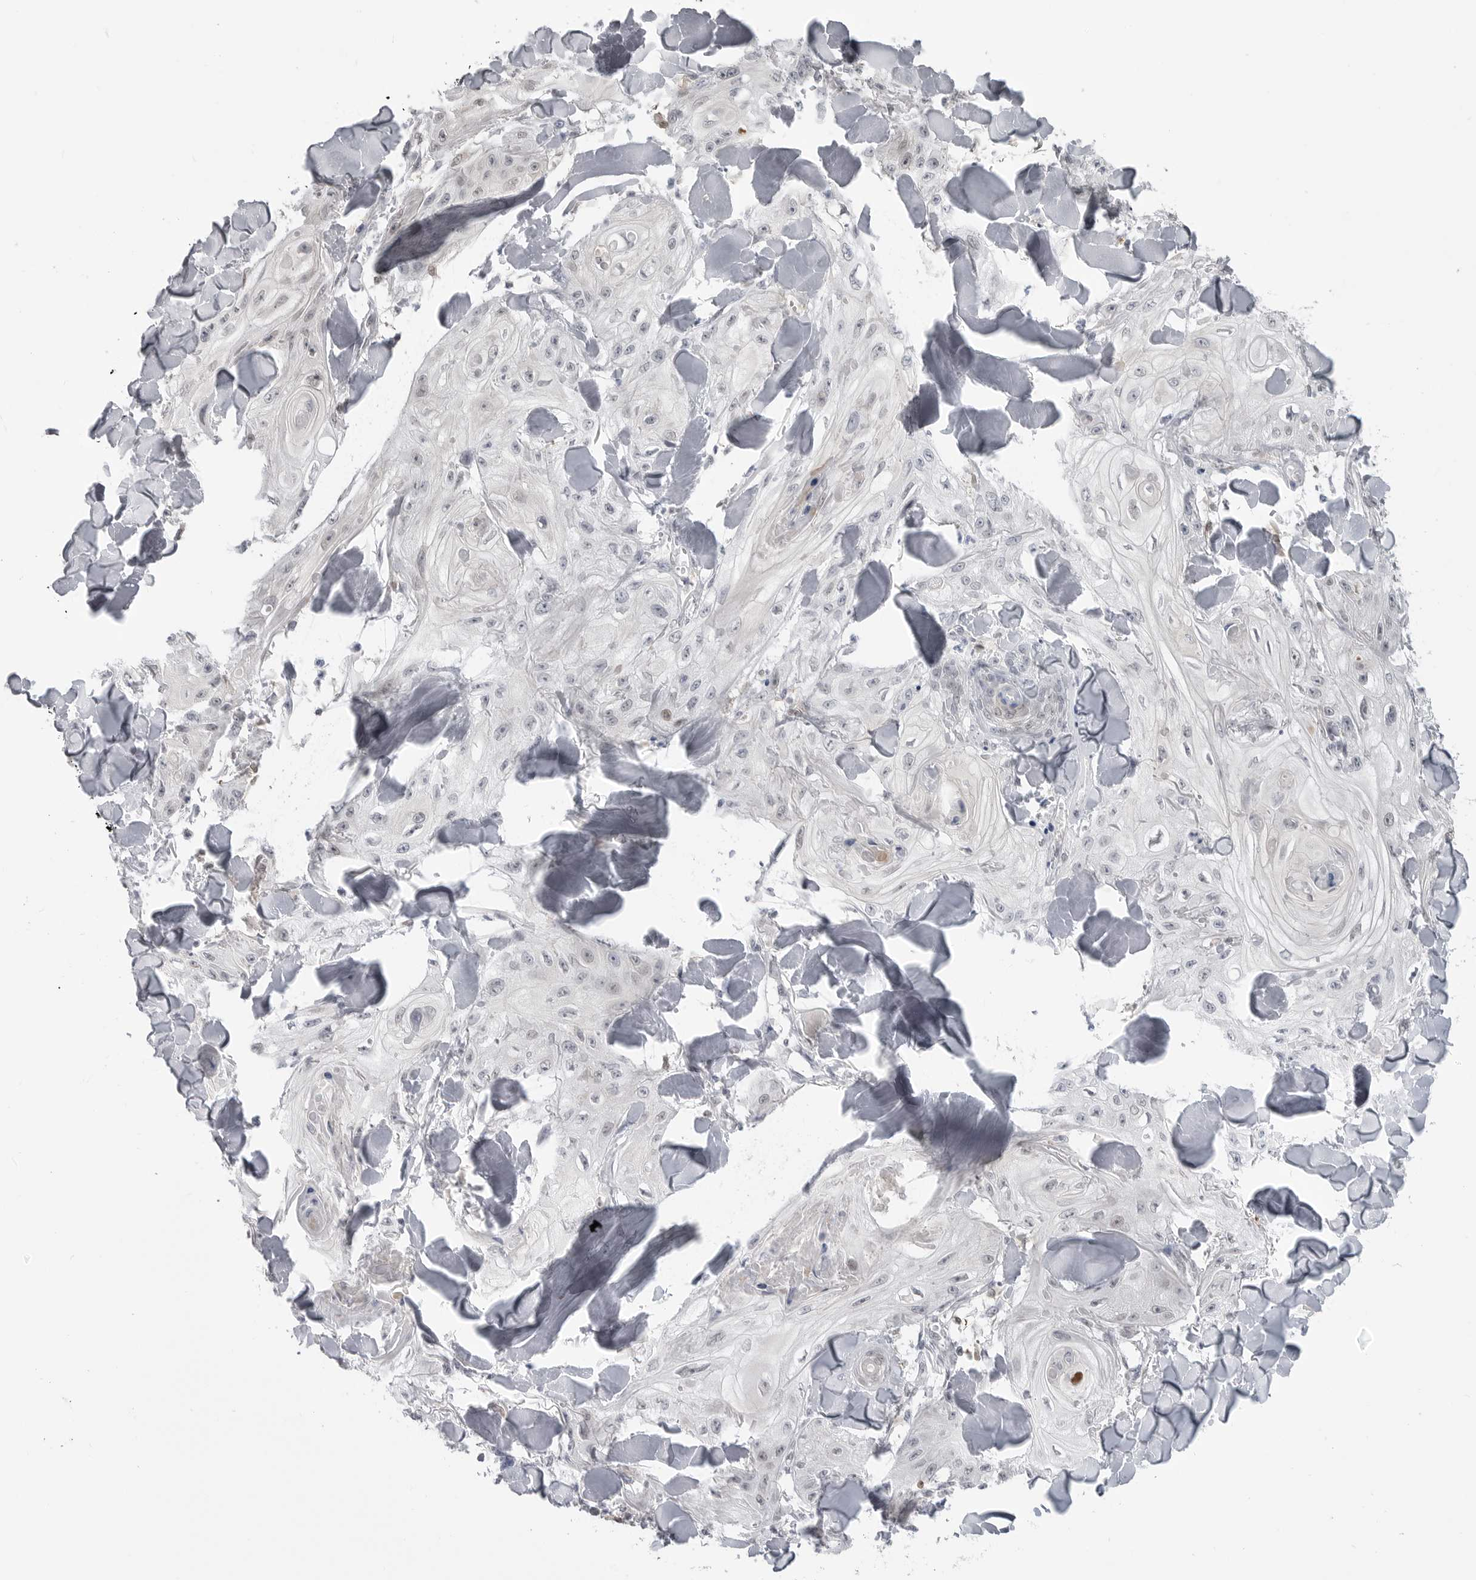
{"staining": {"intensity": "negative", "quantity": "none", "location": "none"}, "tissue": "skin cancer", "cell_type": "Tumor cells", "image_type": "cancer", "snomed": [{"axis": "morphology", "description": "Squamous cell carcinoma, NOS"}, {"axis": "topography", "description": "Skin"}], "caption": "High power microscopy photomicrograph of an immunohistochemistry micrograph of skin cancer, revealing no significant staining in tumor cells.", "gene": "PNPO", "patient": {"sex": "male", "age": 74}}